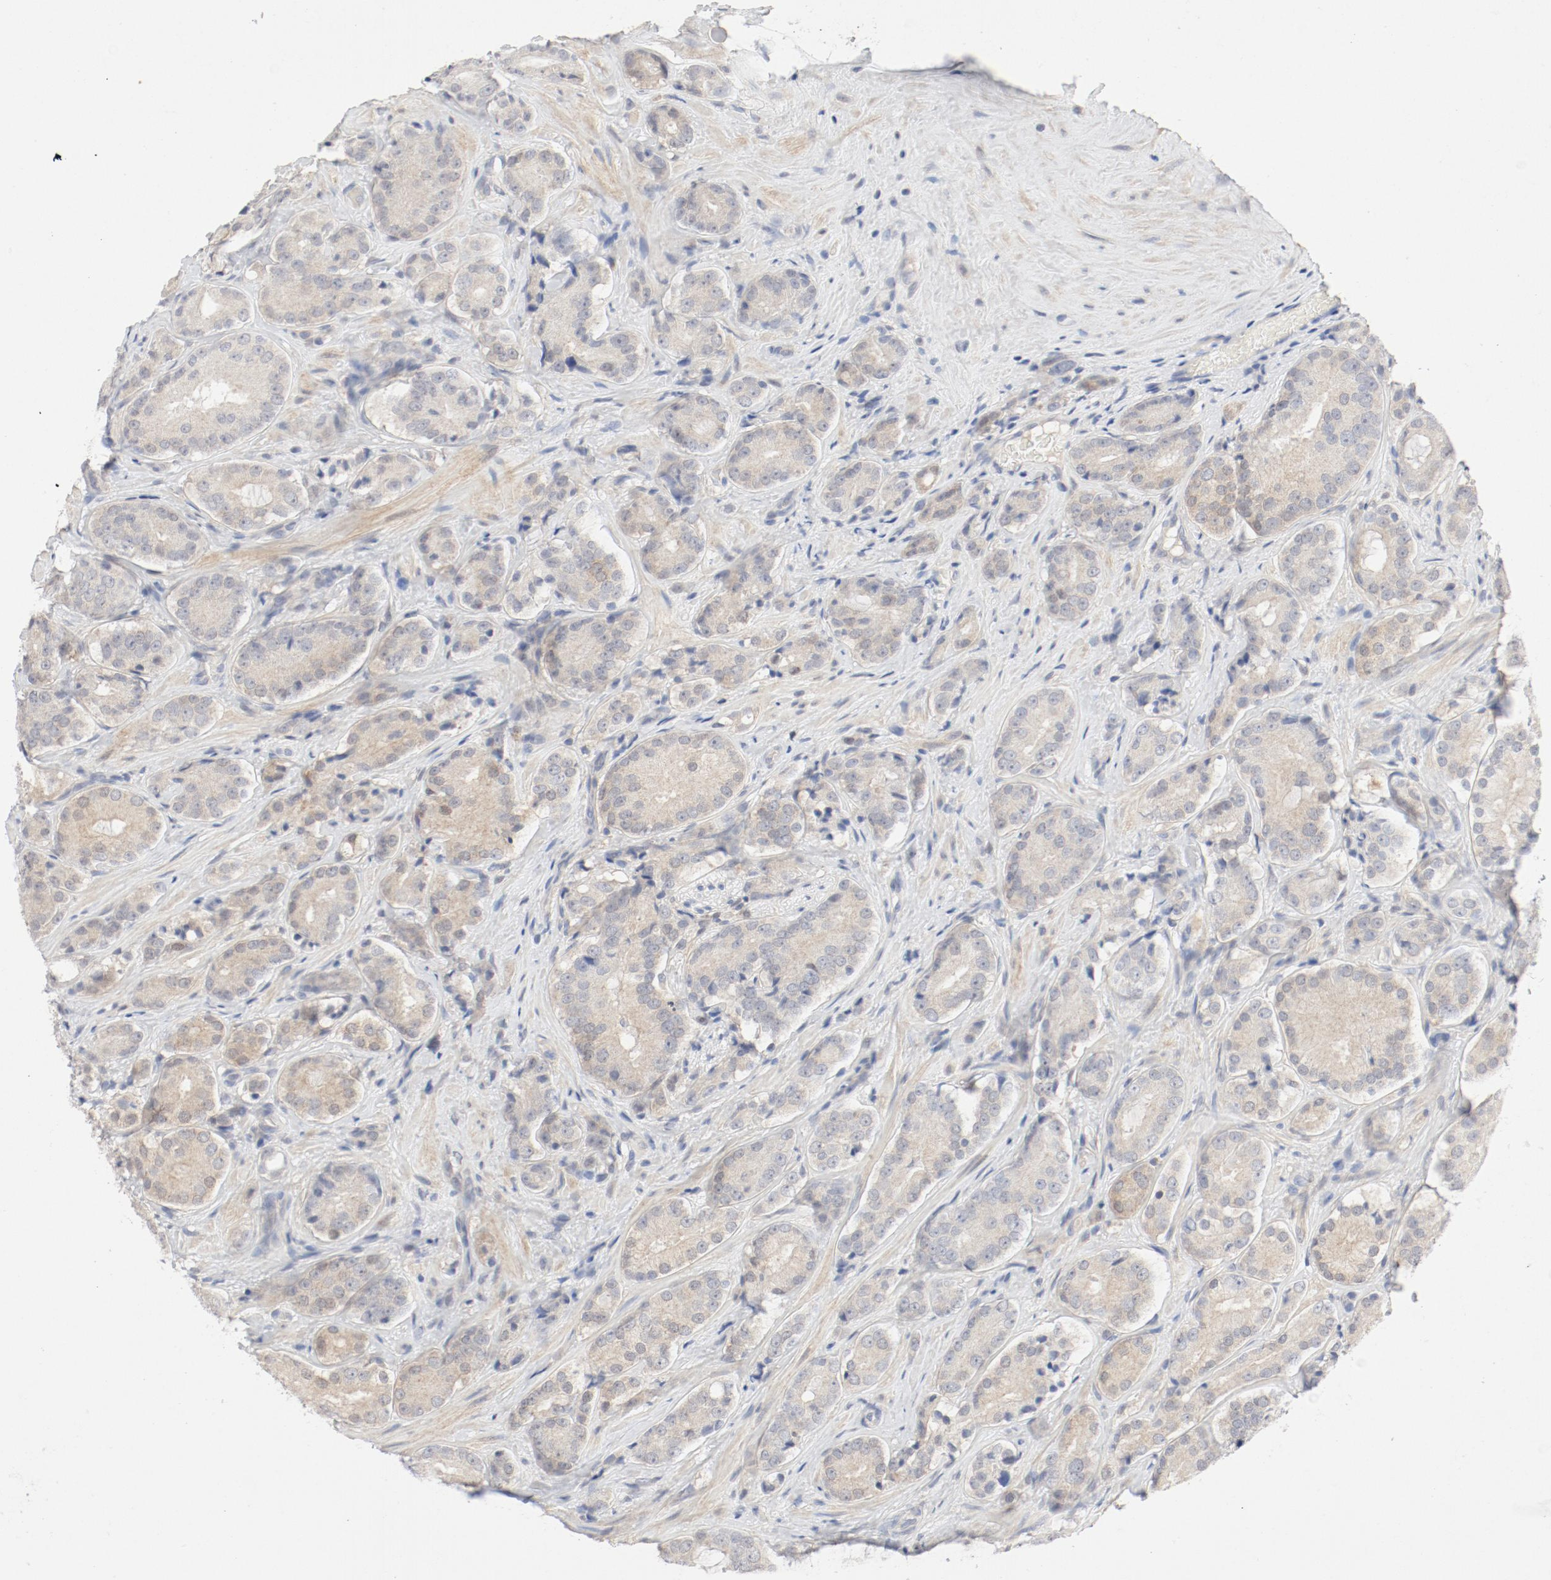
{"staining": {"intensity": "weak", "quantity": ">75%", "location": "cytoplasmic/membranous"}, "tissue": "prostate cancer", "cell_type": "Tumor cells", "image_type": "cancer", "snomed": [{"axis": "morphology", "description": "Adenocarcinoma, High grade"}, {"axis": "topography", "description": "Prostate"}], "caption": "Immunohistochemistry (IHC) histopathology image of neoplastic tissue: human high-grade adenocarcinoma (prostate) stained using immunohistochemistry (IHC) exhibits low levels of weak protein expression localized specifically in the cytoplasmic/membranous of tumor cells, appearing as a cytoplasmic/membranous brown color.", "gene": "PGM1", "patient": {"sex": "male", "age": 70}}